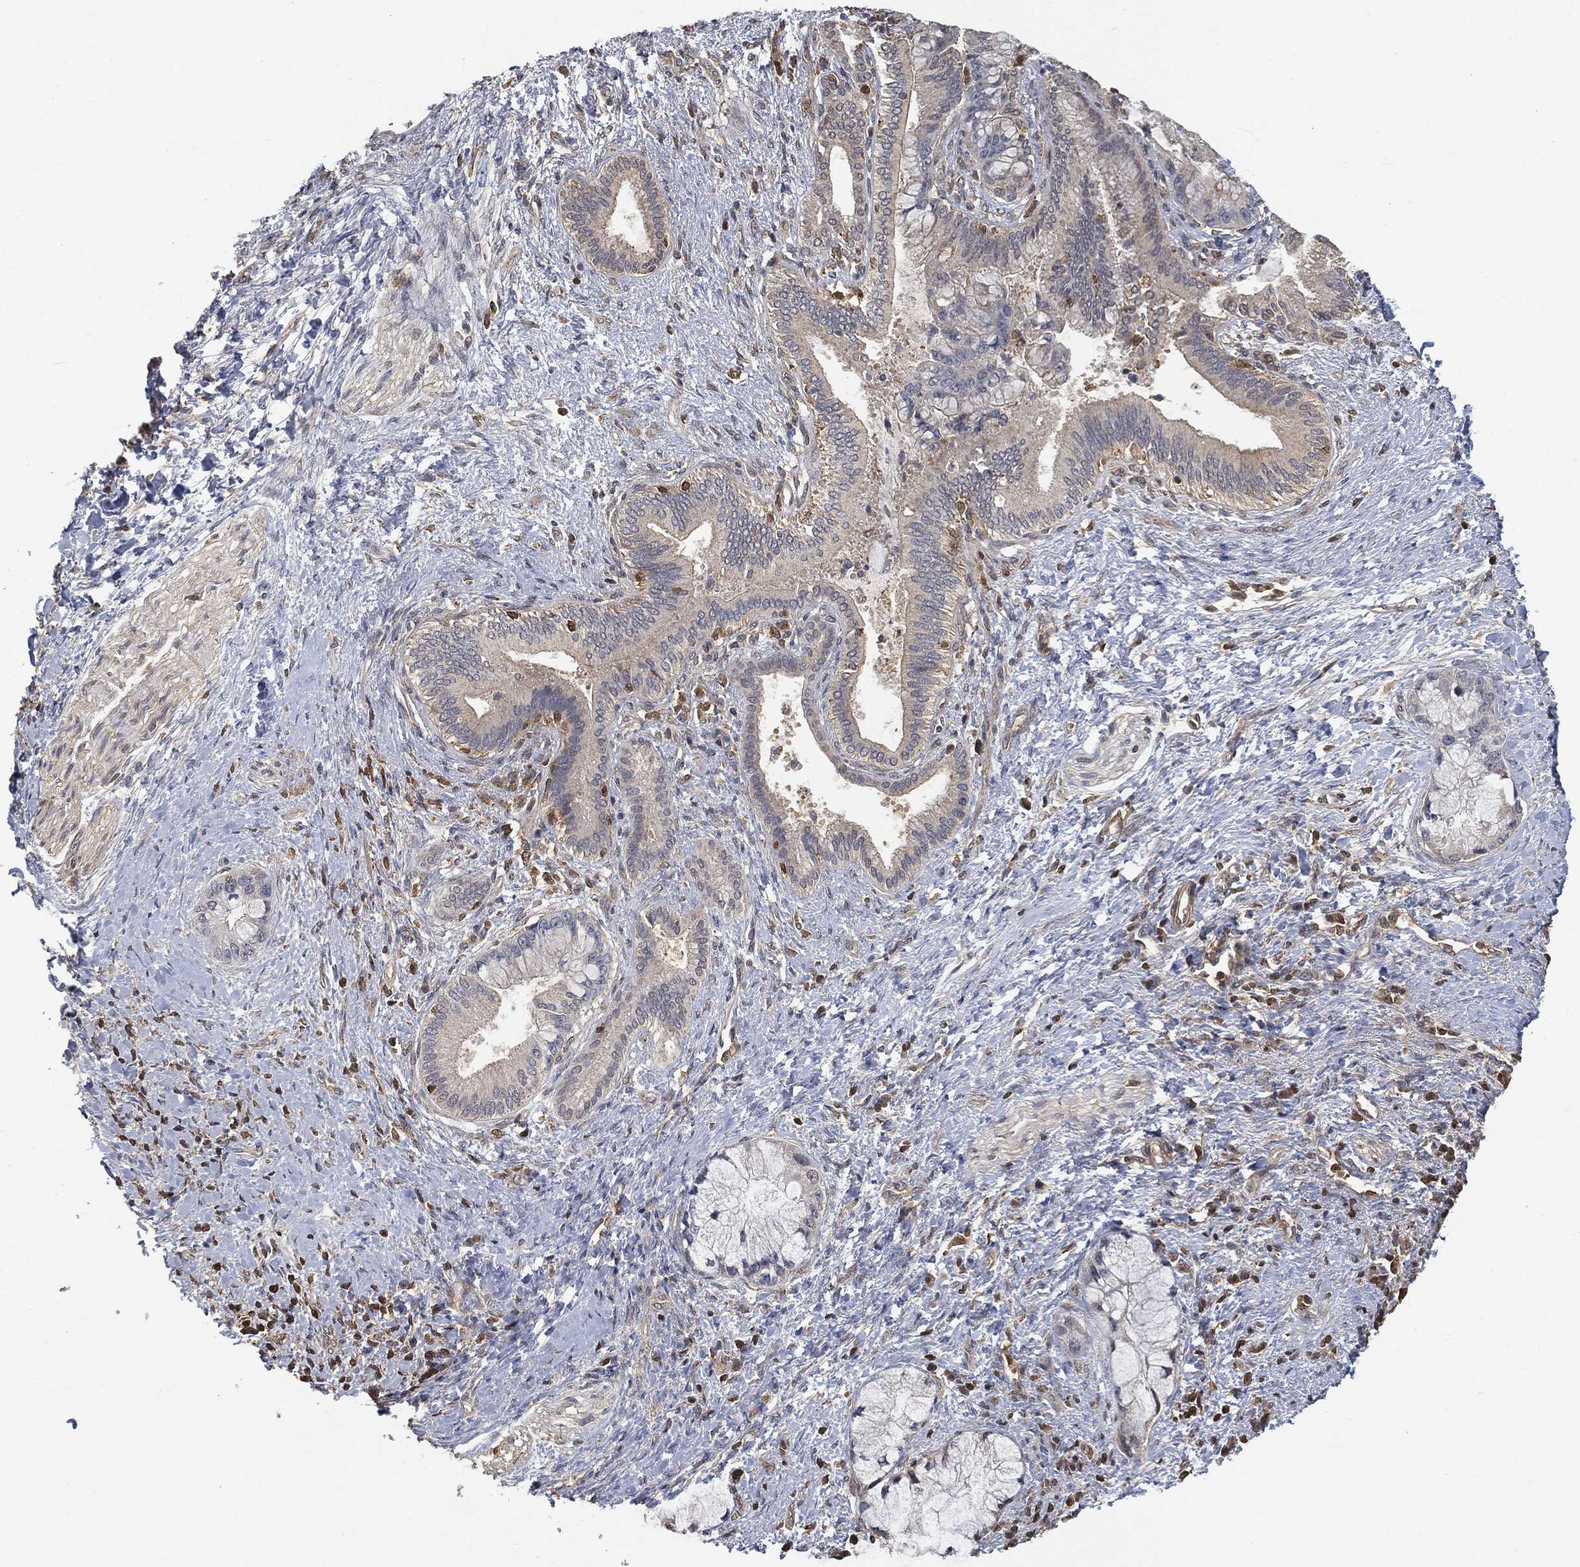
{"staining": {"intensity": "negative", "quantity": "none", "location": "none"}, "tissue": "liver cancer", "cell_type": "Tumor cells", "image_type": "cancer", "snomed": [{"axis": "morphology", "description": "Cholangiocarcinoma"}, {"axis": "topography", "description": "Liver"}], "caption": "The immunohistochemistry (IHC) image has no significant staining in tumor cells of liver cholangiocarcinoma tissue. (DAB (3,3'-diaminobenzidine) immunohistochemistry with hematoxylin counter stain).", "gene": "PSMB10", "patient": {"sex": "male", "age": 50}}